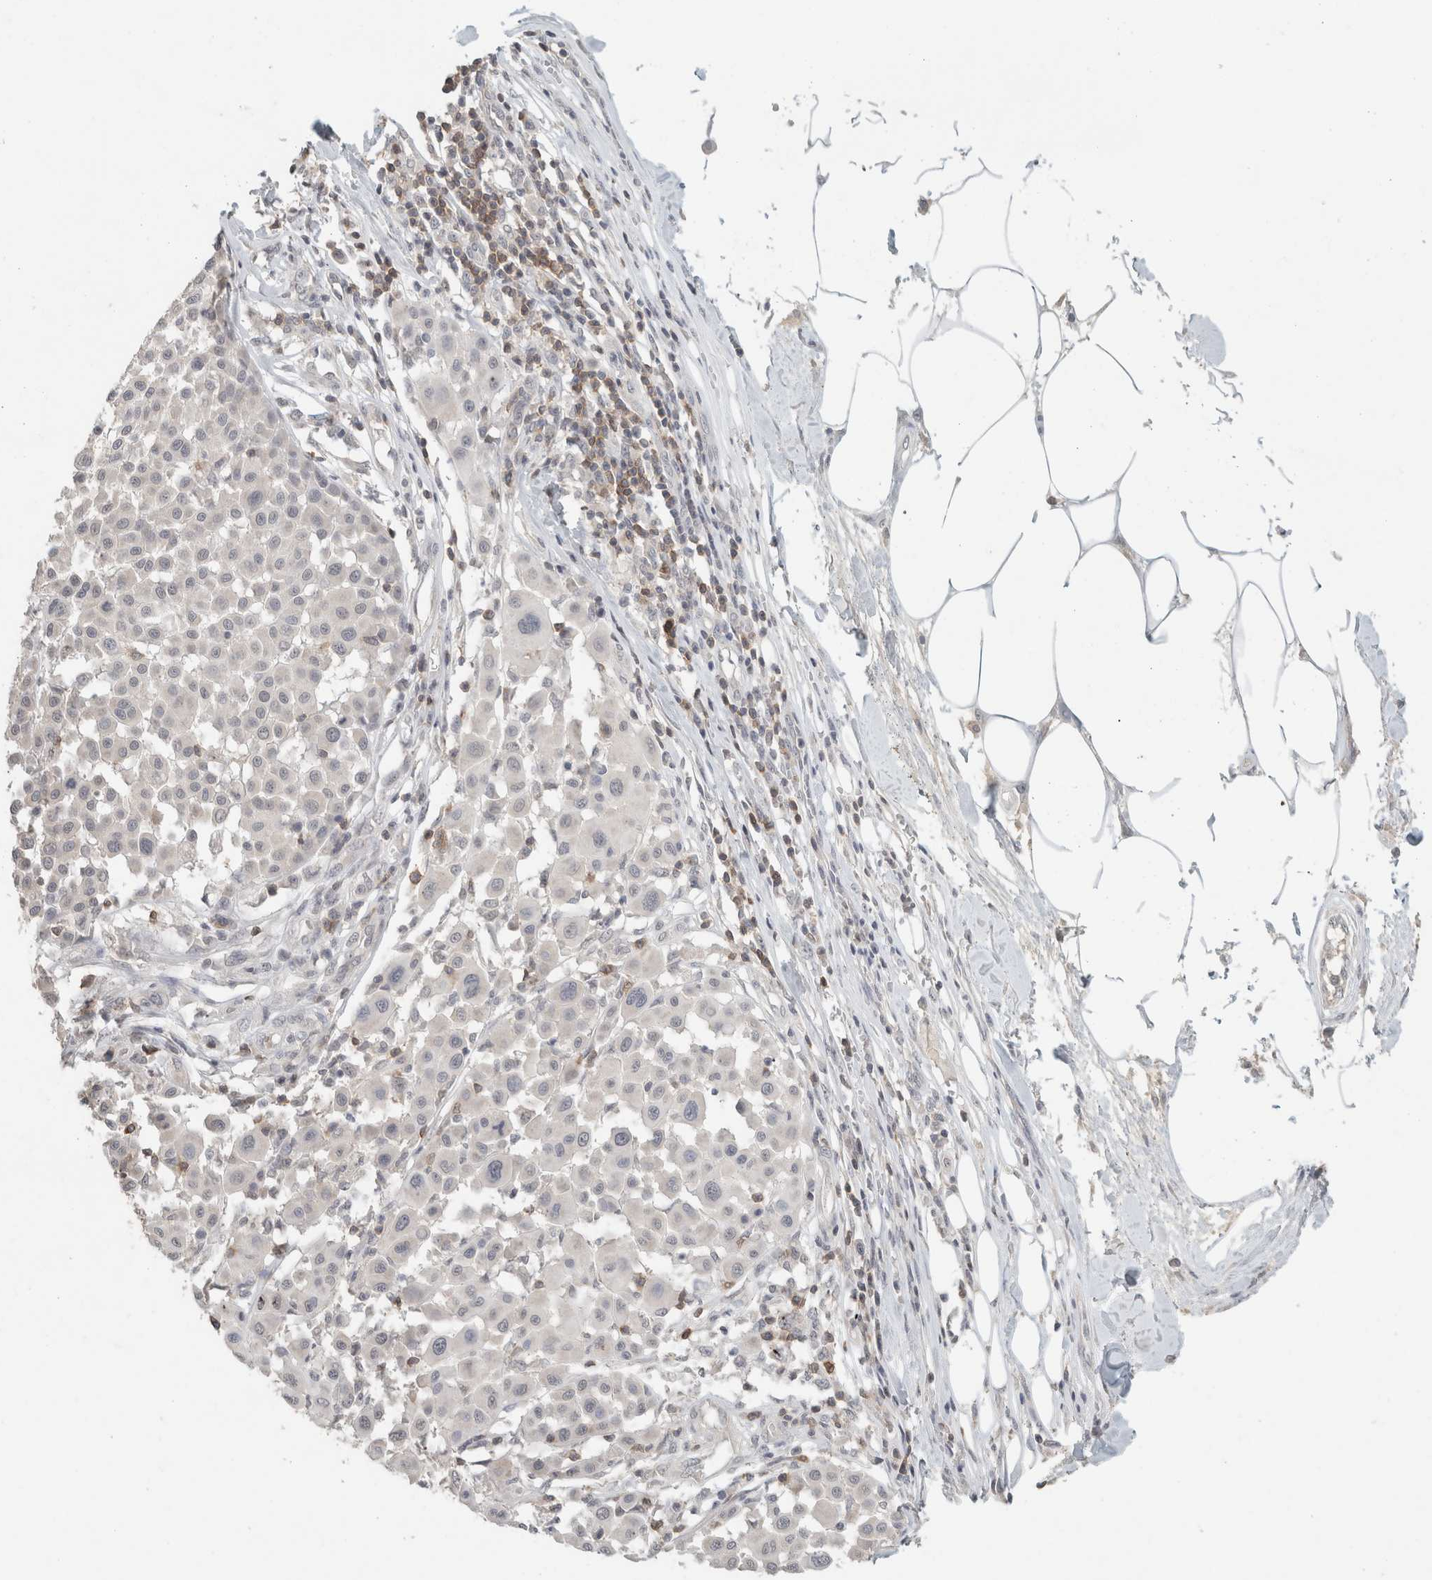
{"staining": {"intensity": "negative", "quantity": "none", "location": "none"}, "tissue": "melanoma", "cell_type": "Tumor cells", "image_type": "cancer", "snomed": [{"axis": "morphology", "description": "Malignant melanoma, Metastatic site"}, {"axis": "topography", "description": "Soft tissue"}], "caption": "Tumor cells are negative for brown protein staining in malignant melanoma (metastatic site).", "gene": "TRAT1", "patient": {"sex": "male", "age": 41}}